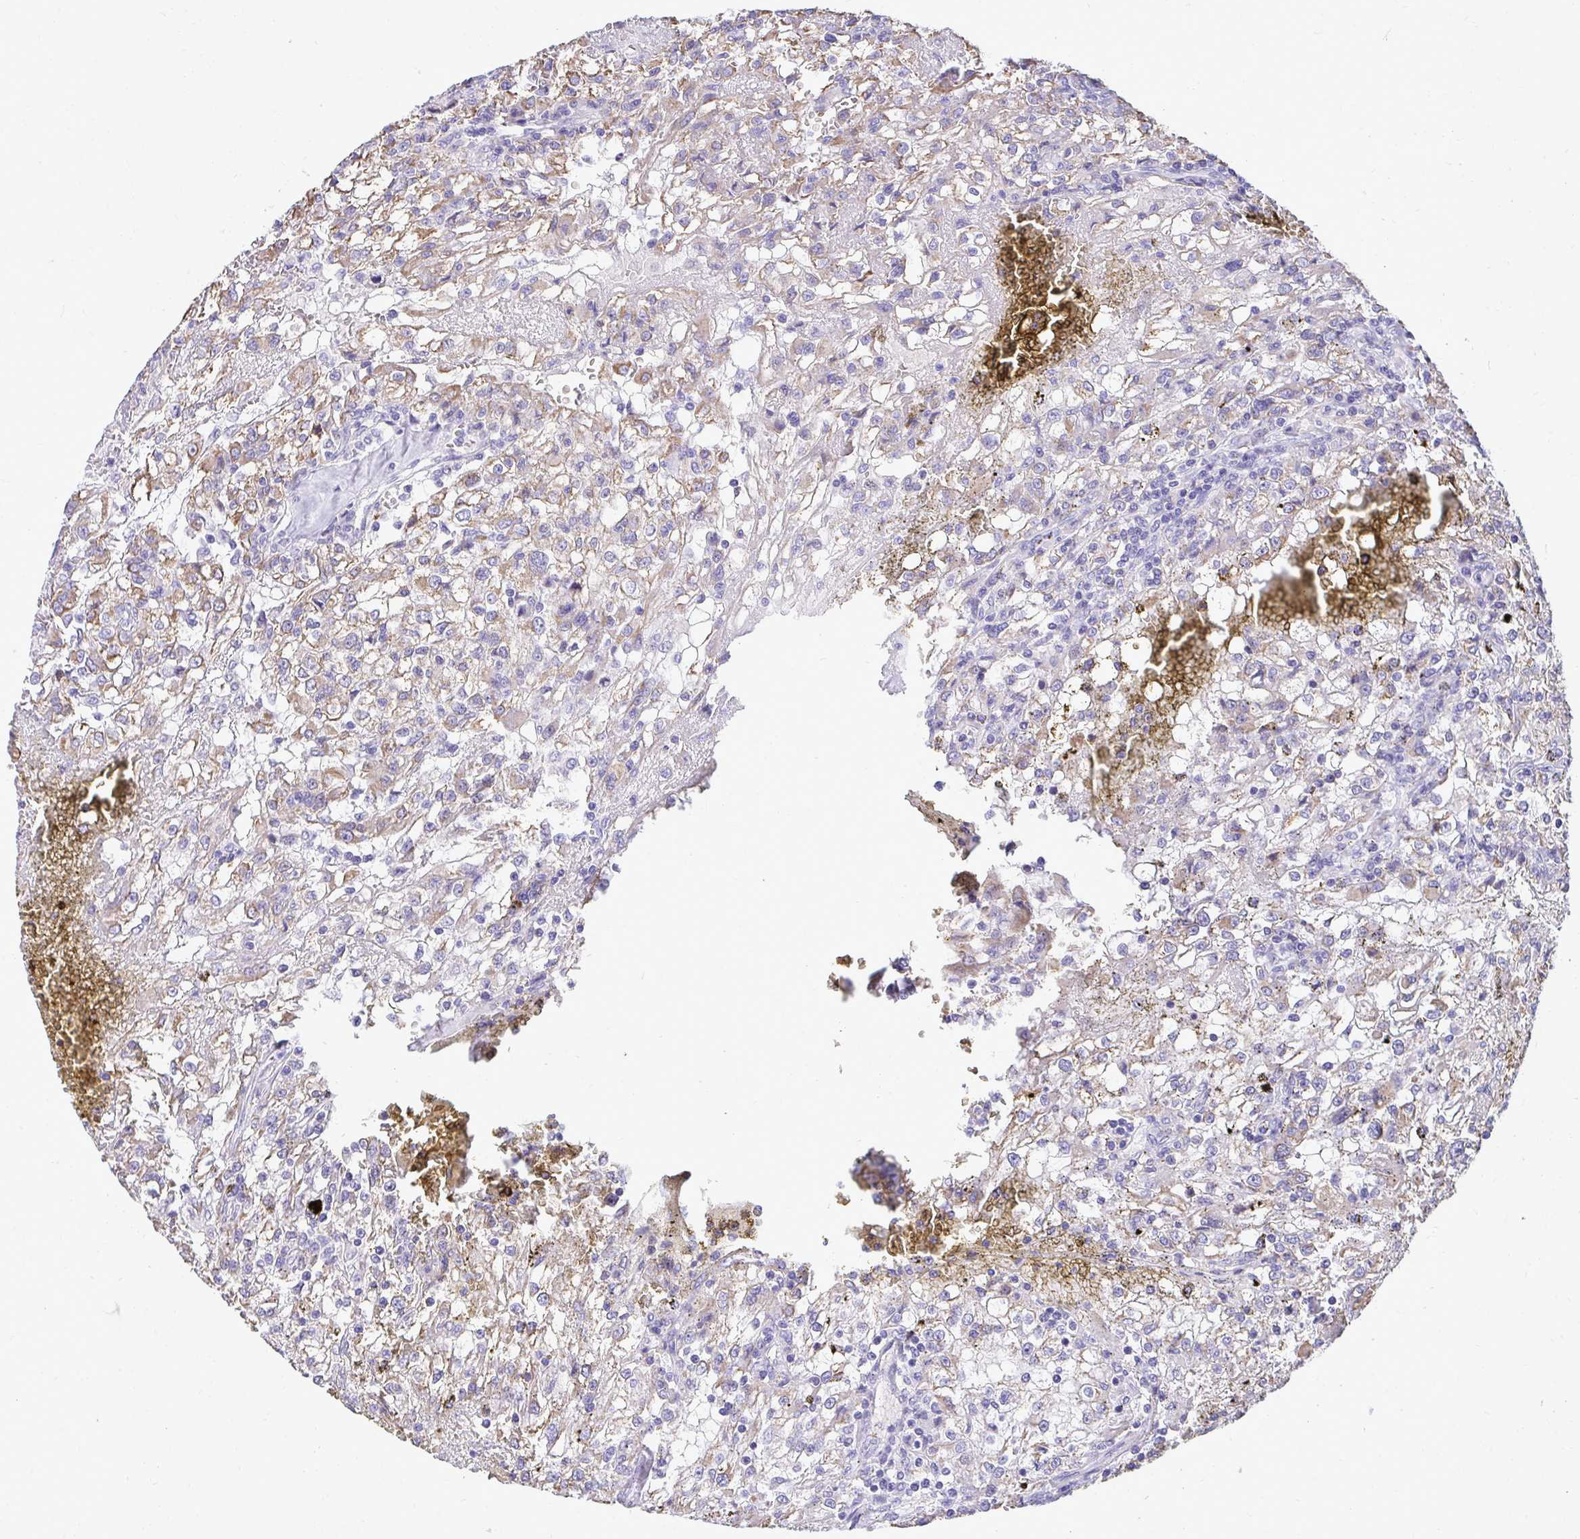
{"staining": {"intensity": "weak", "quantity": ">75%", "location": "cytoplasmic/membranous"}, "tissue": "renal cancer", "cell_type": "Tumor cells", "image_type": "cancer", "snomed": [{"axis": "morphology", "description": "Adenocarcinoma, NOS"}, {"axis": "topography", "description": "Kidney"}], "caption": "This image exhibits IHC staining of human renal cancer, with low weak cytoplasmic/membranous expression in about >75% of tumor cells.", "gene": "AIG1", "patient": {"sex": "female", "age": 74}}